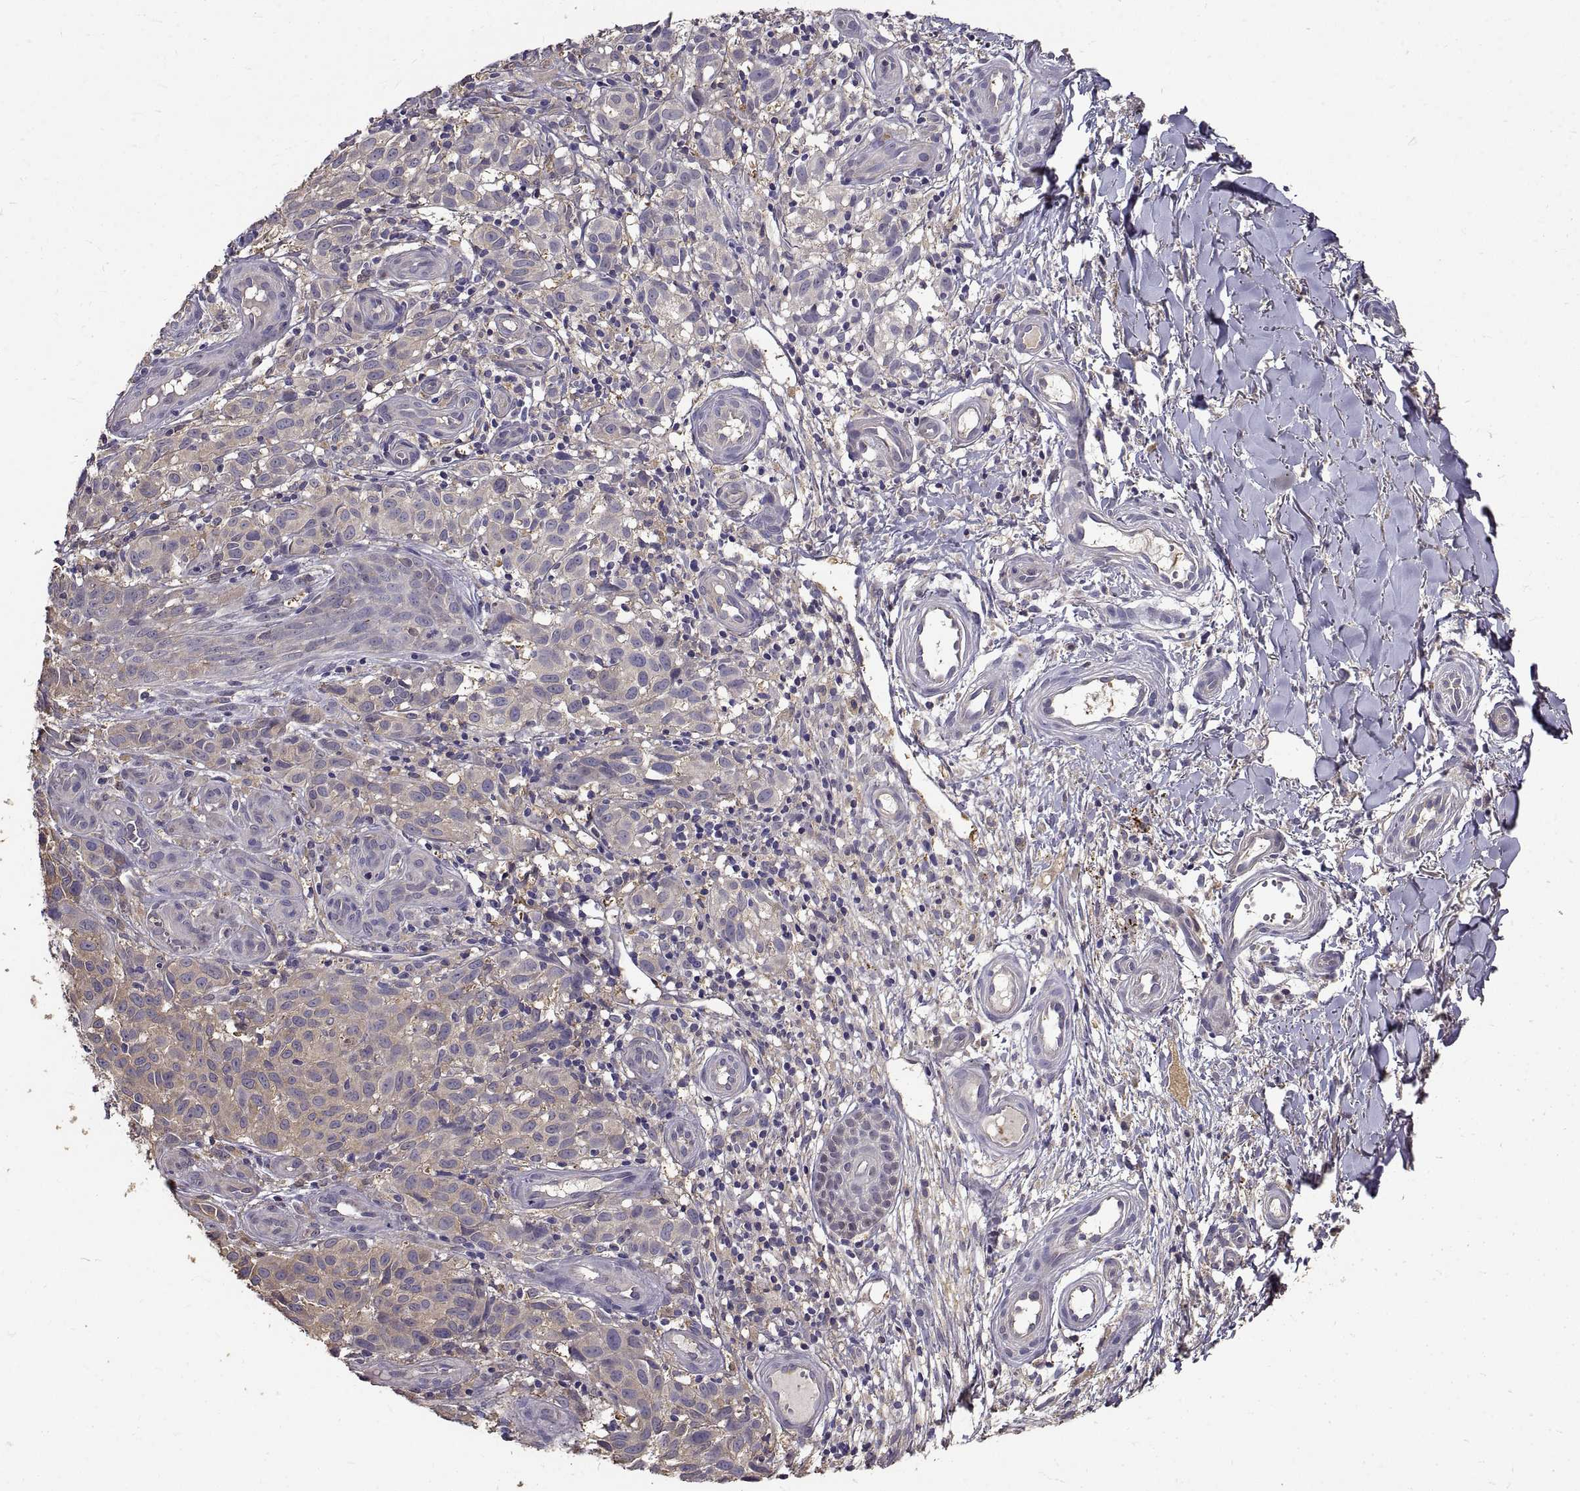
{"staining": {"intensity": "weak", "quantity": "<25%", "location": "cytoplasmic/membranous"}, "tissue": "melanoma", "cell_type": "Tumor cells", "image_type": "cancer", "snomed": [{"axis": "morphology", "description": "Malignant melanoma, NOS"}, {"axis": "topography", "description": "Skin"}], "caption": "Tumor cells show no significant protein expression in melanoma. Nuclei are stained in blue.", "gene": "PEA15", "patient": {"sex": "female", "age": 53}}